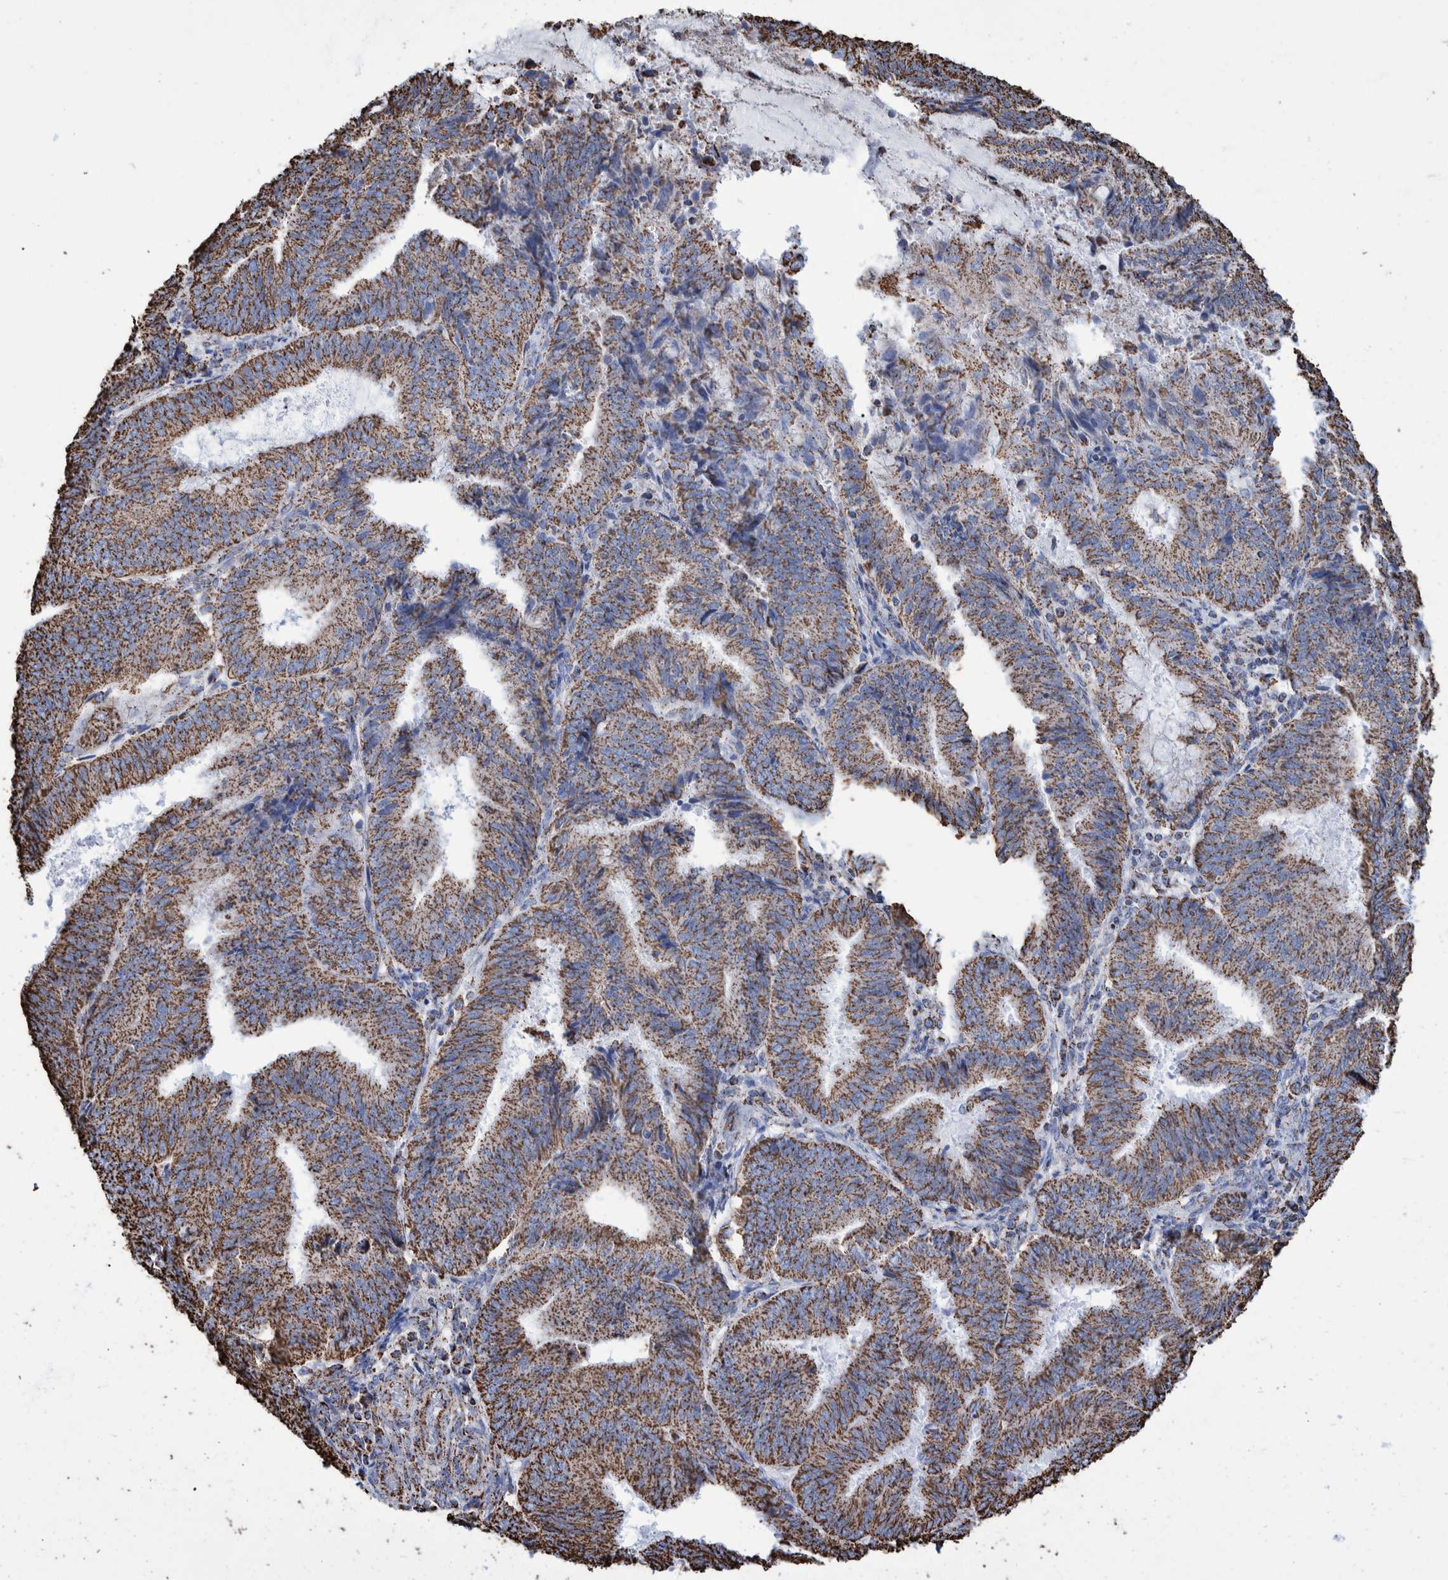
{"staining": {"intensity": "strong", "quantity": ">75%", "location": "cytoplasmic/membranous"}, "tissue": "endometrial cancer", "cell_type": "Tumor cells", "image_type": "cancer", "snomed": [{"axis": "morphology", "description": "Adenocarcinoma, NOS"}, {"axis": "topography", "description": "Endometrium"}], "caption": "A histopathology image showing strong cytoplasmic/membranous staining in approximately >75% of tumor cells in endometrial cancer (adenocarcinoma), as visualized by brown immunohistochemical staining.", "gene": "VPS26C", "patient": {"sex": "female", "age": 81}}